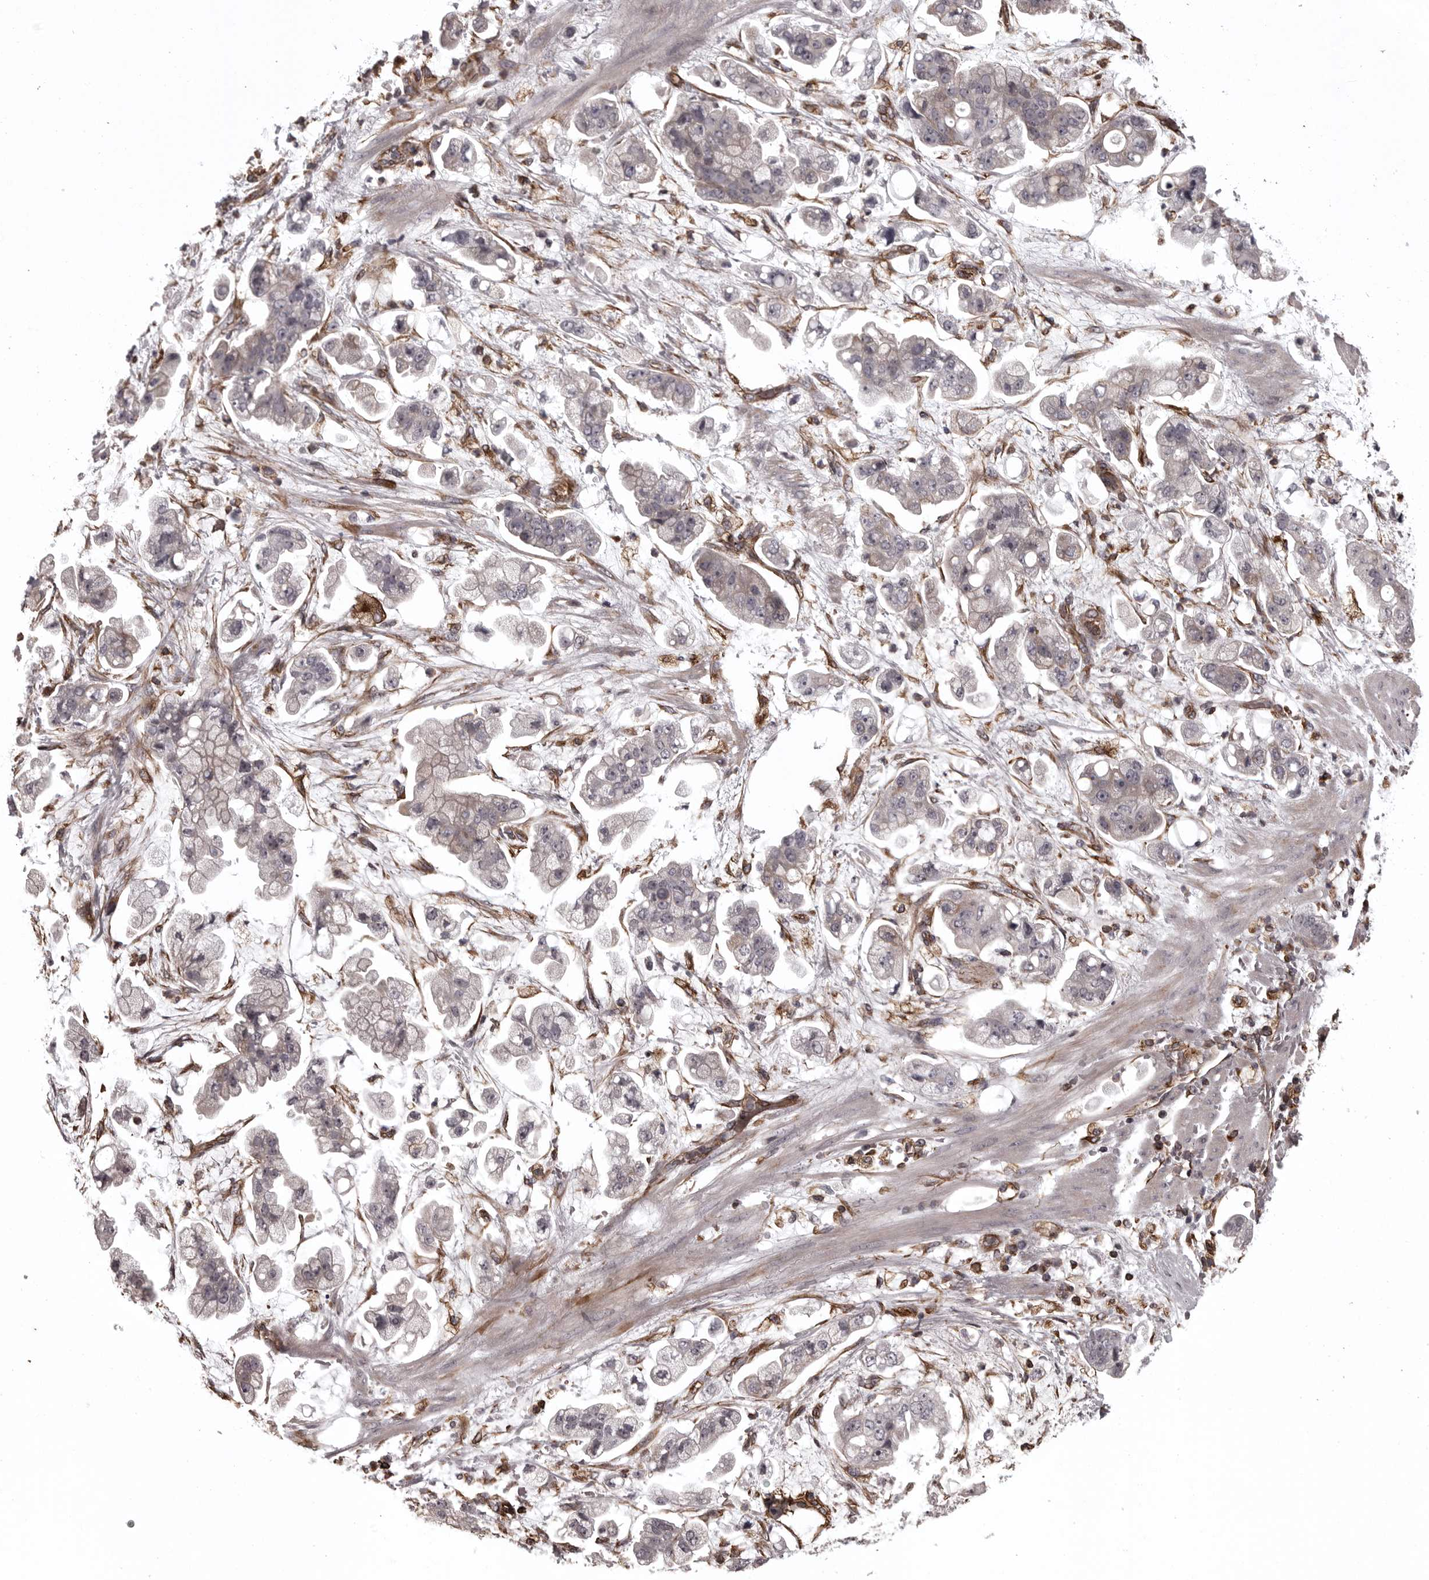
{"staining": {"intensity": "negative", "quantity": "none", "location": "none"}, "tissue": "stomach cancer", "cell_type": "Tumor cells", "image_type": "cancer", "snomed": [{"axis": "morphology", "description": "Adenocarcinoma, NOS"}, {"axis": "topography", "description": "Stomach"}], "caption": "This histopathology image is of stomach cancer stained with immunohistochemistry (IHC) to label a protein in brown with the nuclei are counter-stained blue. There is no expression in tumor cells.", "gene": "FAAP100", "patient": {"sex": "male", "age": 62}}